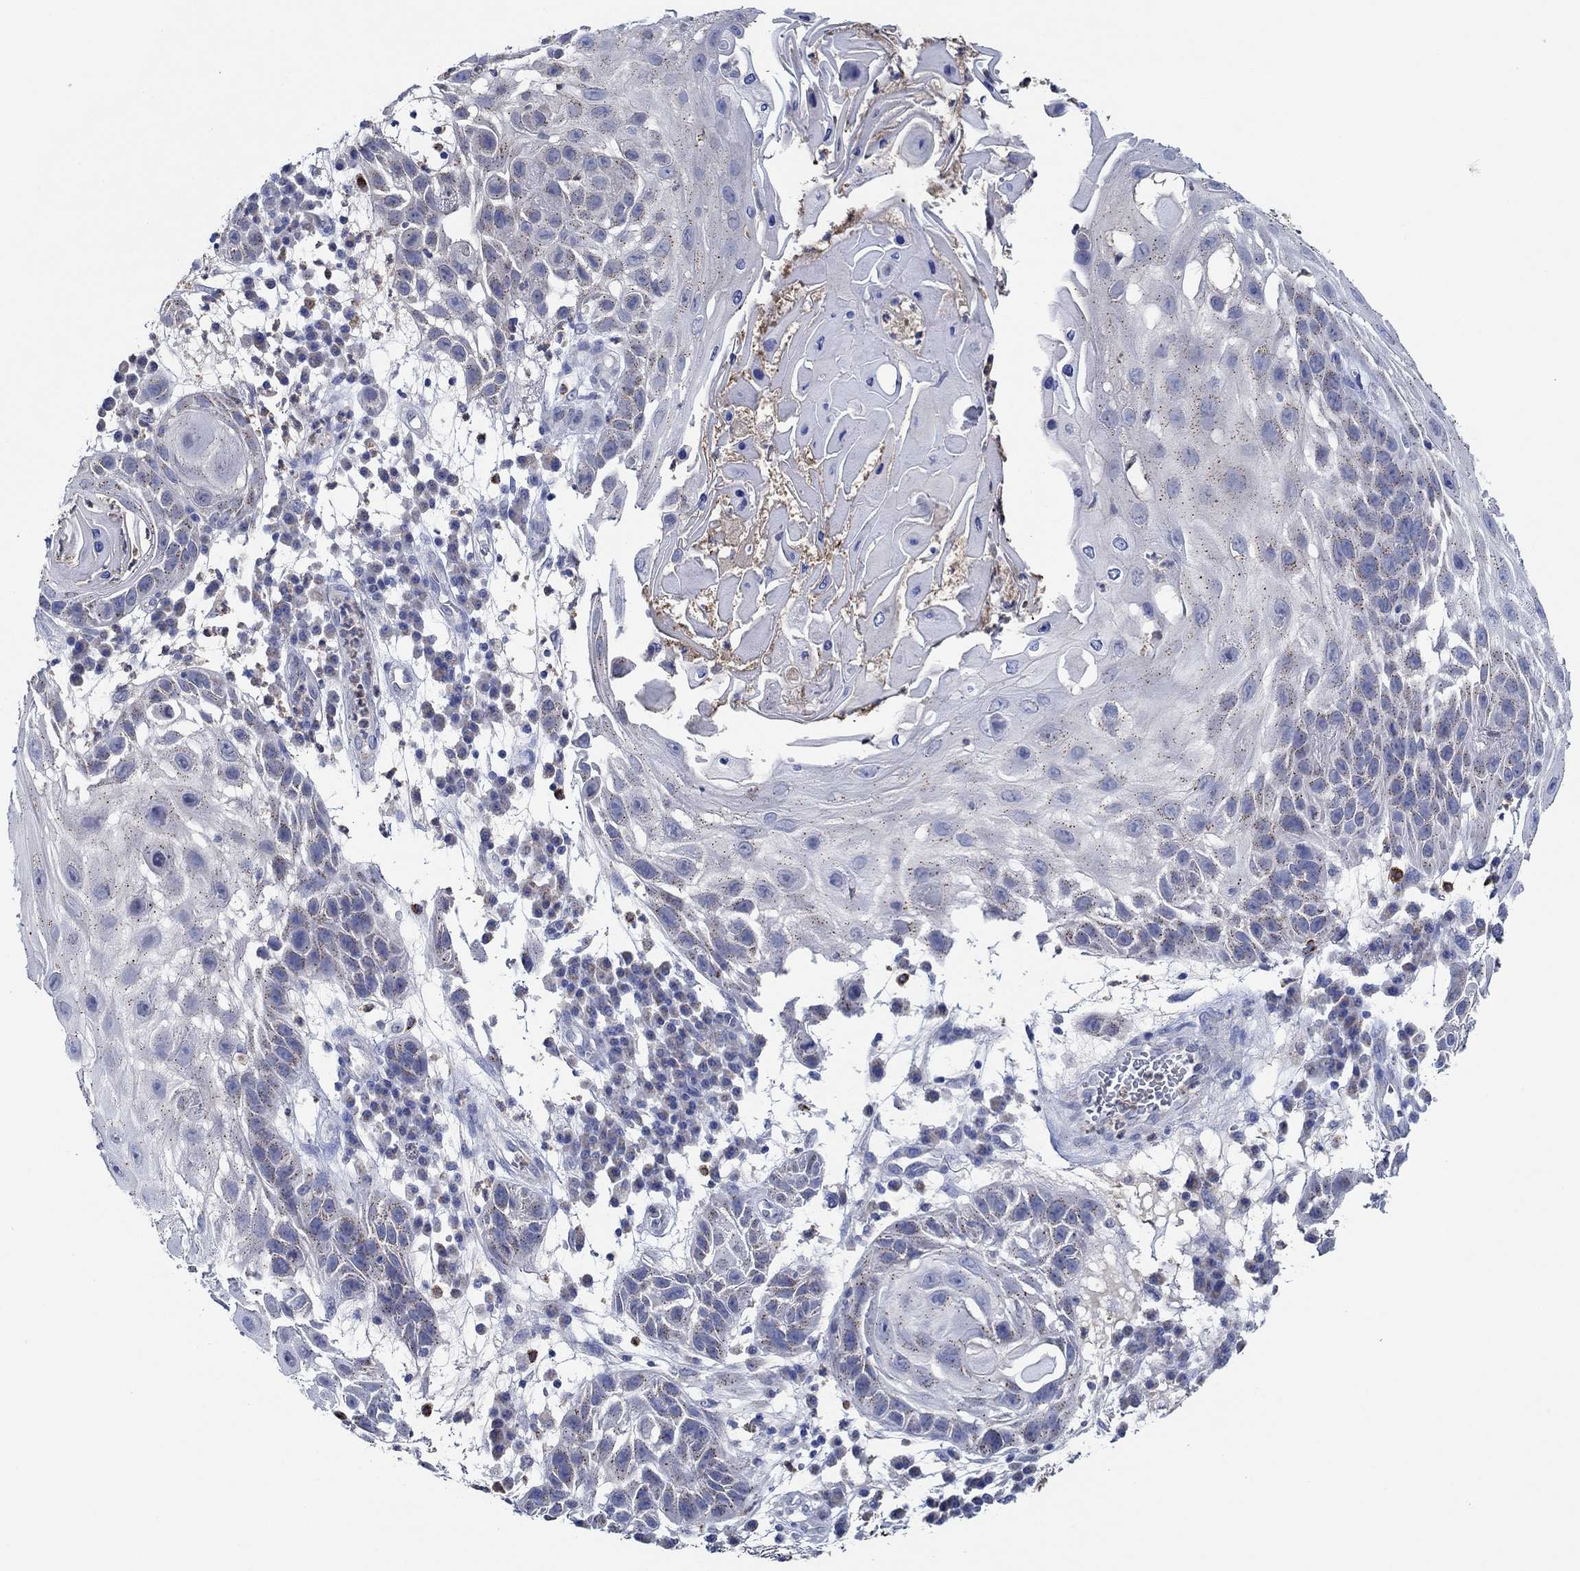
{"staining": {"intensity": "negative", "quantity": "none", "location": "none"}, "tissue": "skin cancer", "cell_type": "Tumor cells", "image_type": "cancer", "snomed": [{"axis": "morphology", "description": "Normal tissue, NOS"}, {"axis": "morphology", "description": "Squamous cell carcinoma, NOS"}, {"axis": "topography", "description": "Skin"}], "caption": "Immunohistochemical staining of squamous cell carcinoma (skin) demonstrates no significant staining in tumor cells. (DAB immunohistochemistry, high magnification).", "gene": "CPM", "patient": {"sex": "male", "age": 79}}